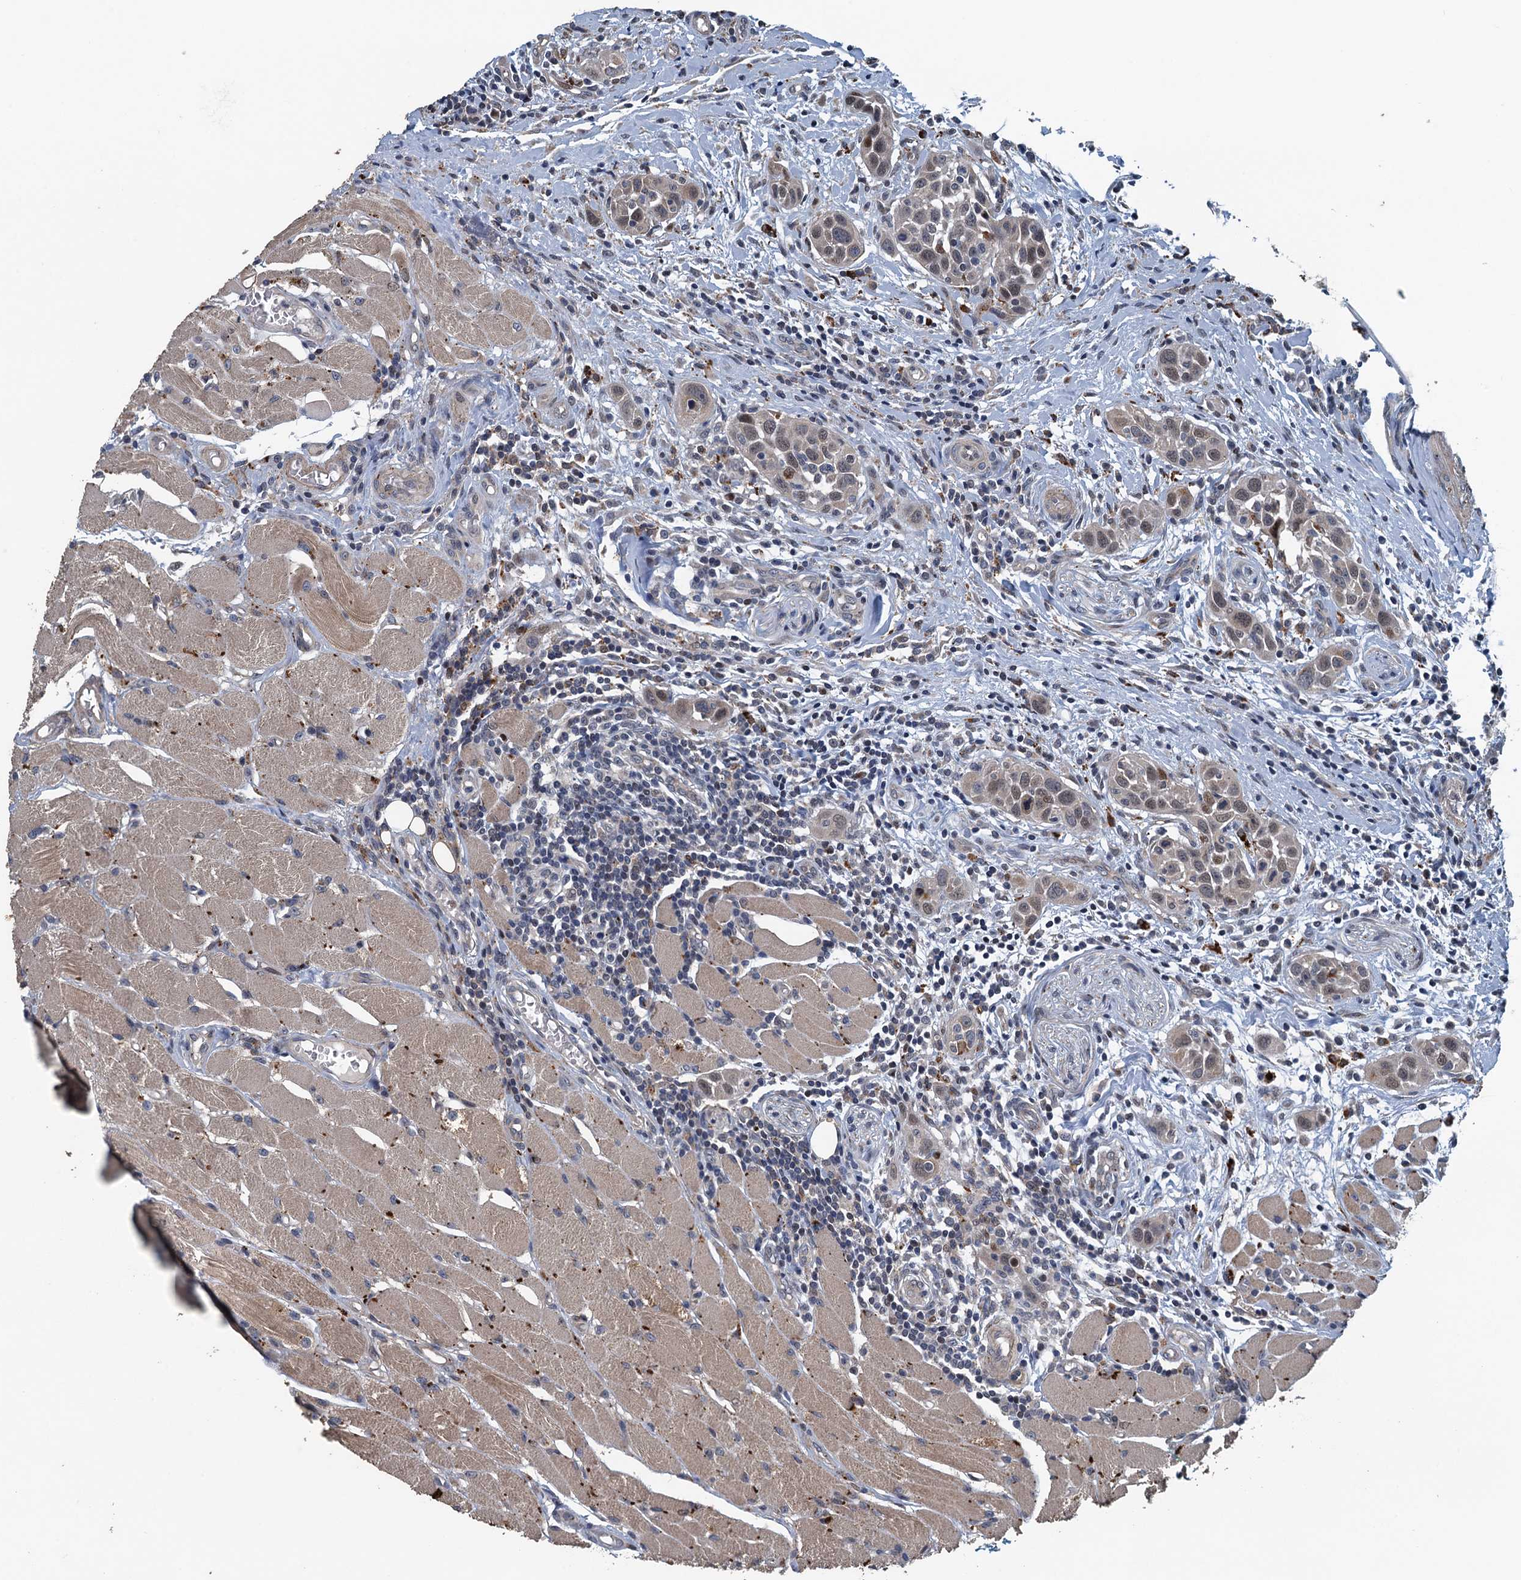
{"staining": {"intensity": "weak", "quantity": ">75%", "location": "cytoplasmic/membranous,nuclear"}, "tissue": "head and neck cancer", "cell_type": "Tumor cells", "image_type": "cancer", "snomed": [{"axis": "morphology", "description": "Squamous cell carcinoma, NOS"}, {"axis": "topography", "description": "Oral tissue"}, {"axis": "topography", "description": "Head-Neck"}], "caption": "Tumor cells reveal low levels of weak cytoplasmic/membranous and nuclear expression in approximately >75% of cells in head and neck squamous cell carcinoma.", "gene": "AGRN", "patient": {"sex": "female", "age": 50}}